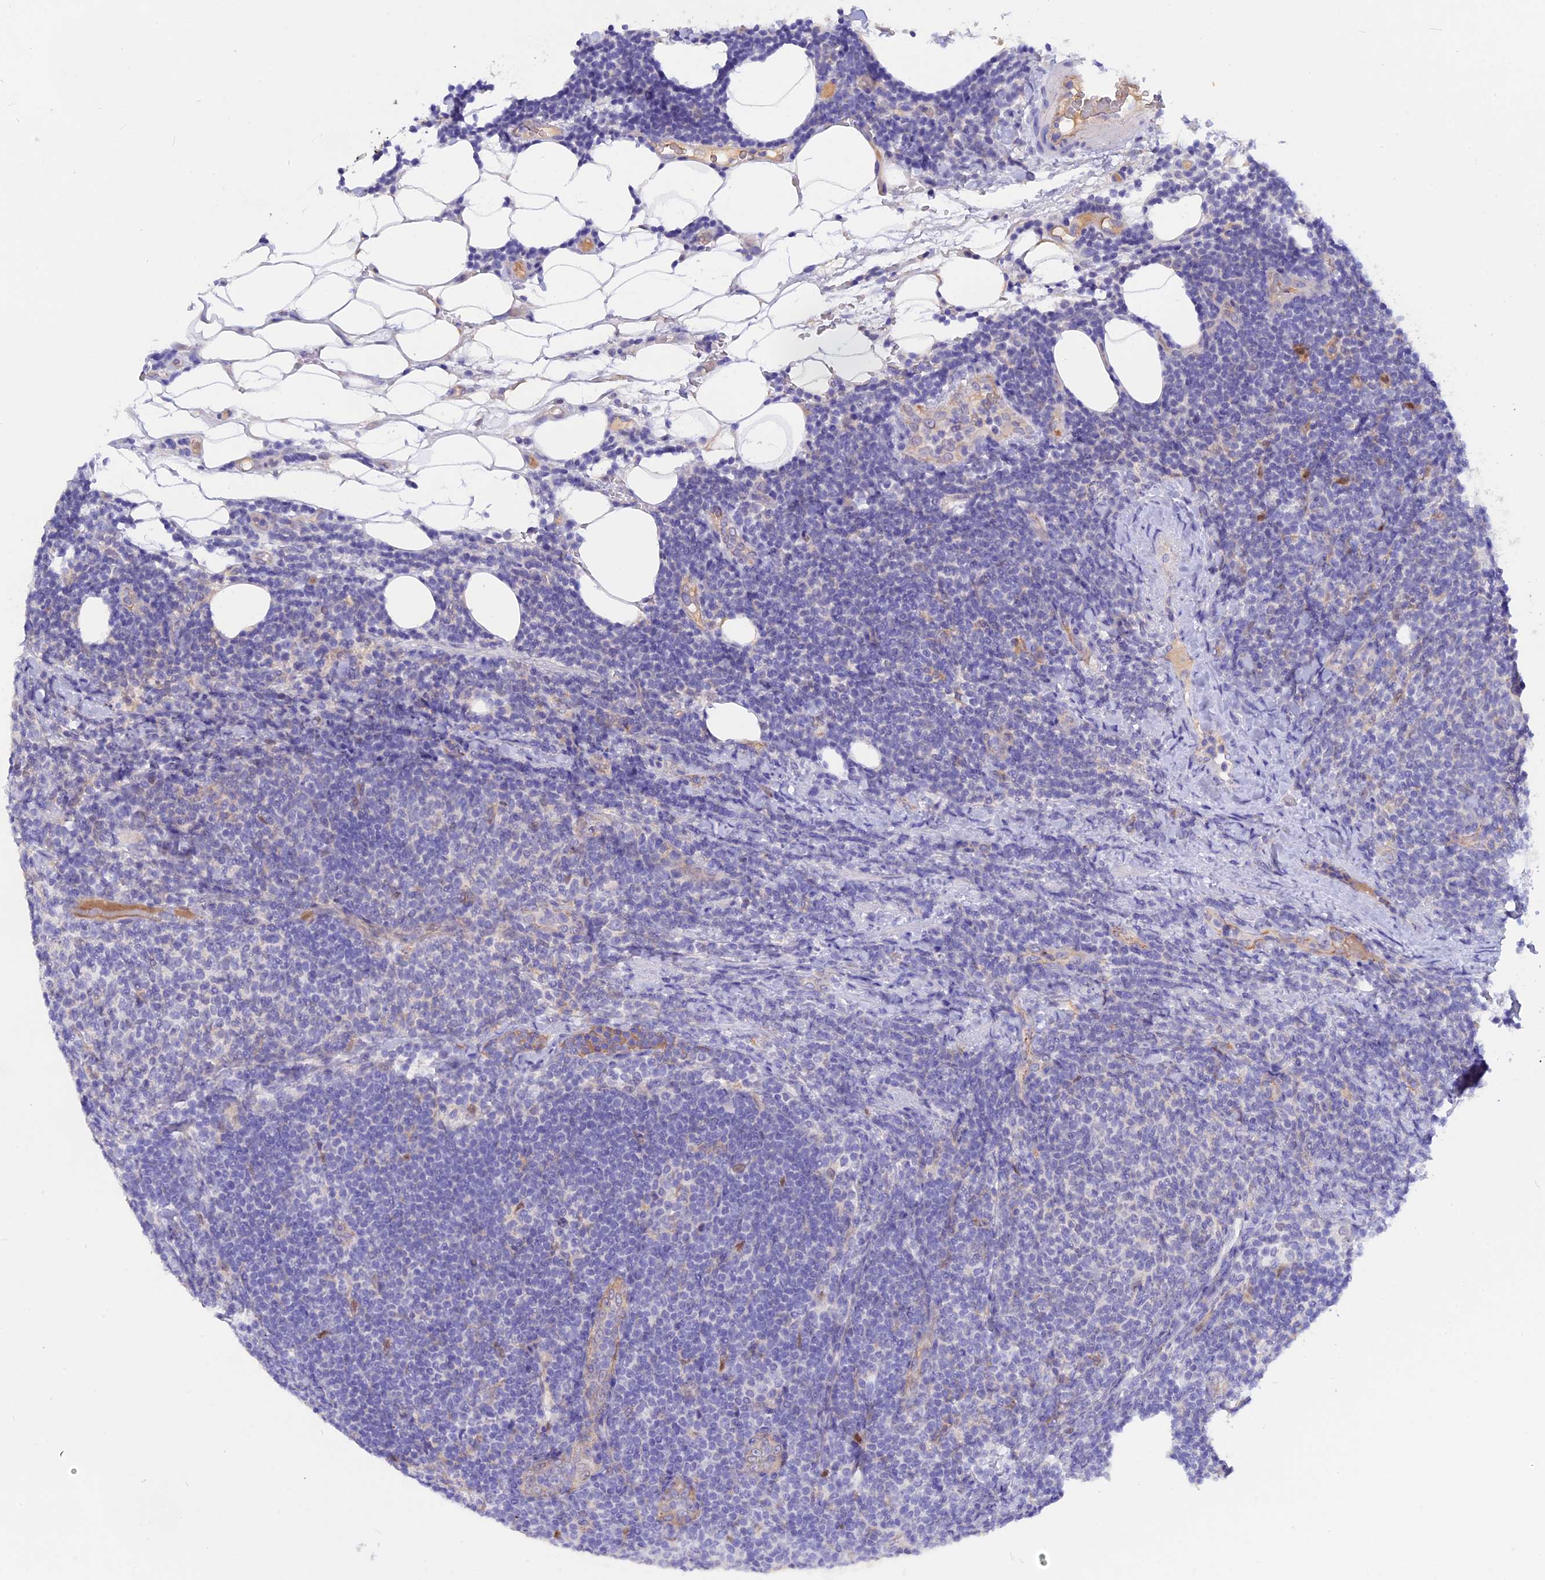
{"staining": {"intensity": "negative", "quantity": "none", "location": "none"}, "tissue": "lymphoma", "cell_type": "Tumor cells", "image_type": "cancer", "snomed": [{"axis": "morphology", "description": "Malignant lymphoma, non-Hodgkin's type, Low grade"}, {"axis": "topography", "description": "Lymph node"}], "caption": "Immunohistochemical staining of human low-grade malignant lymphoma, non-Hodgkin's type displays no significant staining in tumor cells.", "gene": "GK5", "patient": {"sex": "male", "age": 66}}